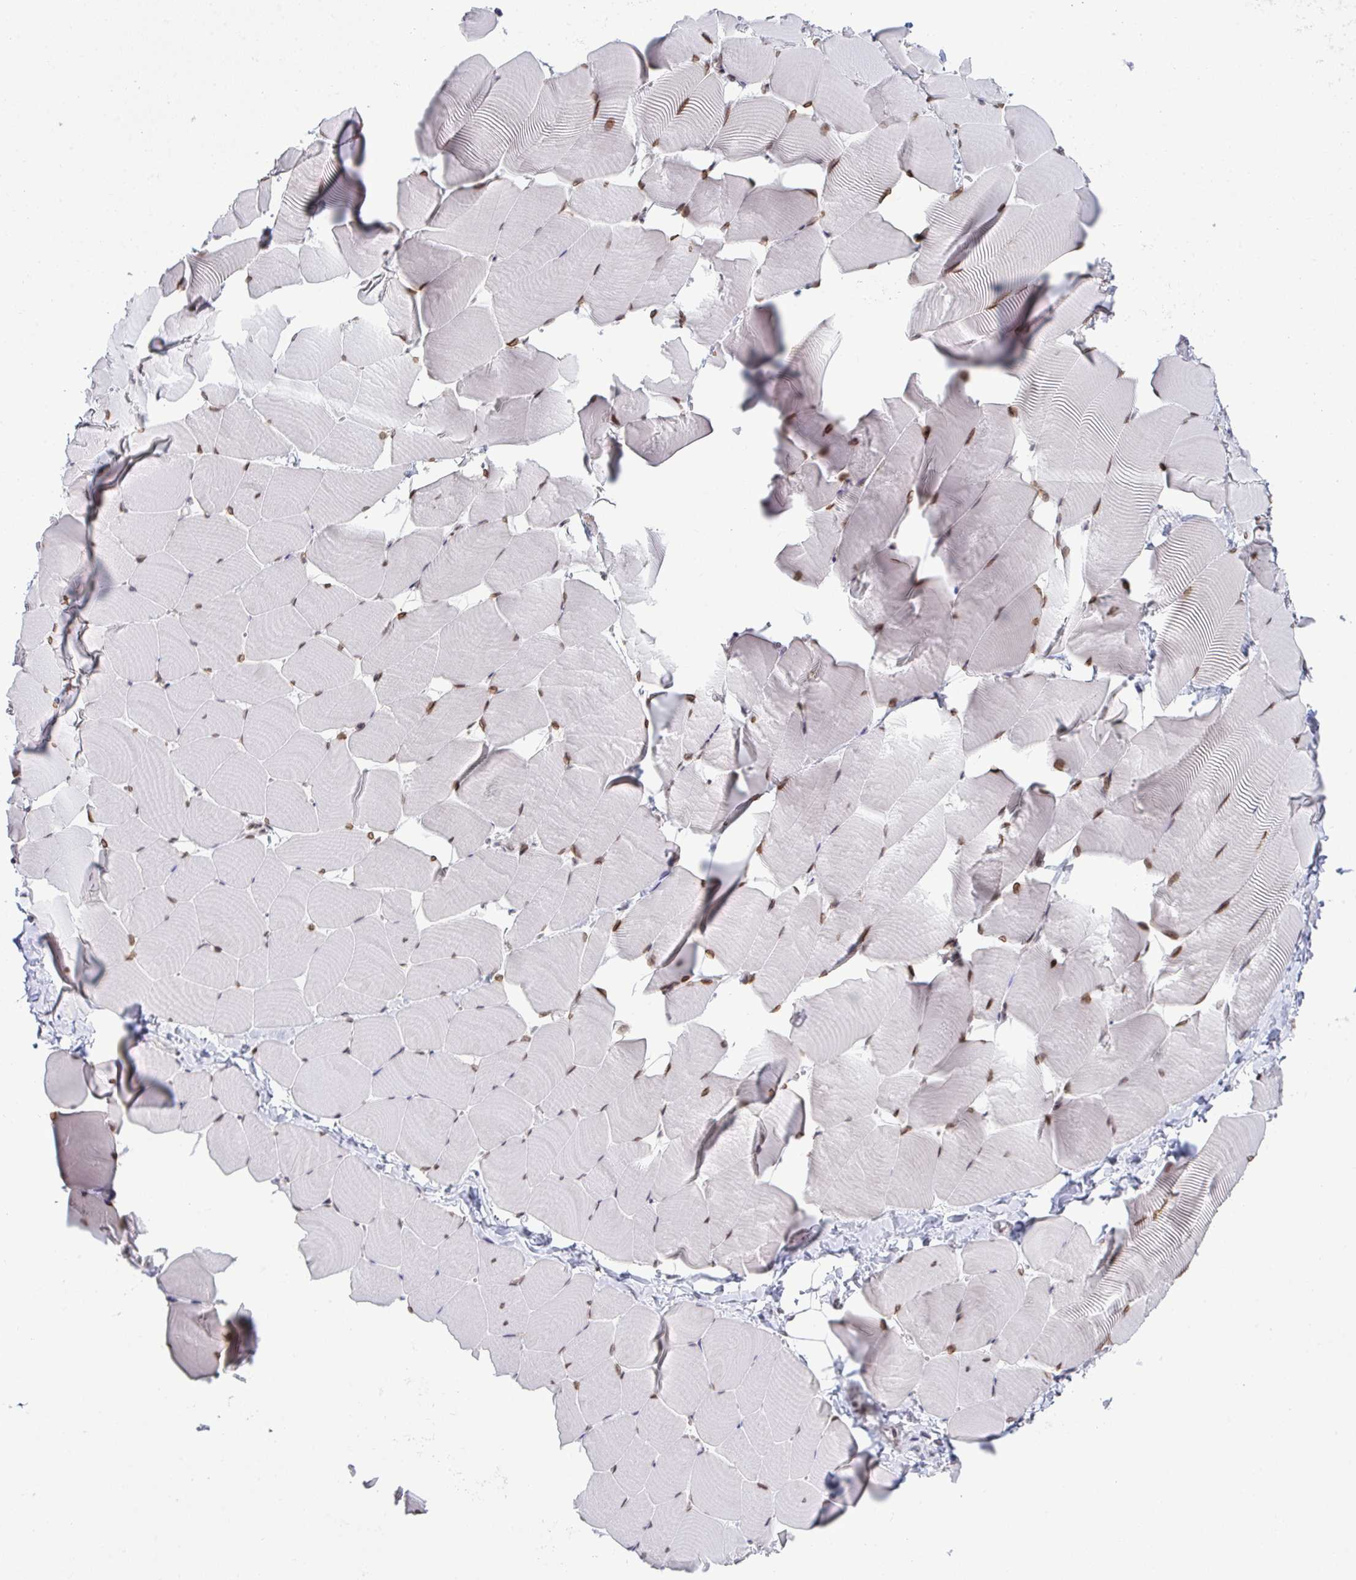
{"staining": {"intensity": "moderate", "quantity": ">75%", "location": "cytoplasmic/membranous,nuclear"}, "tissue": "skeletal muscle", "cell_type": "Myocytes", "image_type": "normal", "snomed": [{"axis": "morphology", "description": "Normal tissue, NOS"}, {"axis": "topography", "description": "Skeletal muscle"}], "caption": "This photomicrograph demonstrates IHC staining of unremarkable human skeletal muscle, with medium moderate cytoplasmic/membranous,nuclear expression in about >75% of myocytes.", "gene": "RANBP2", "patient": {"sex": "male", "age": 25}}